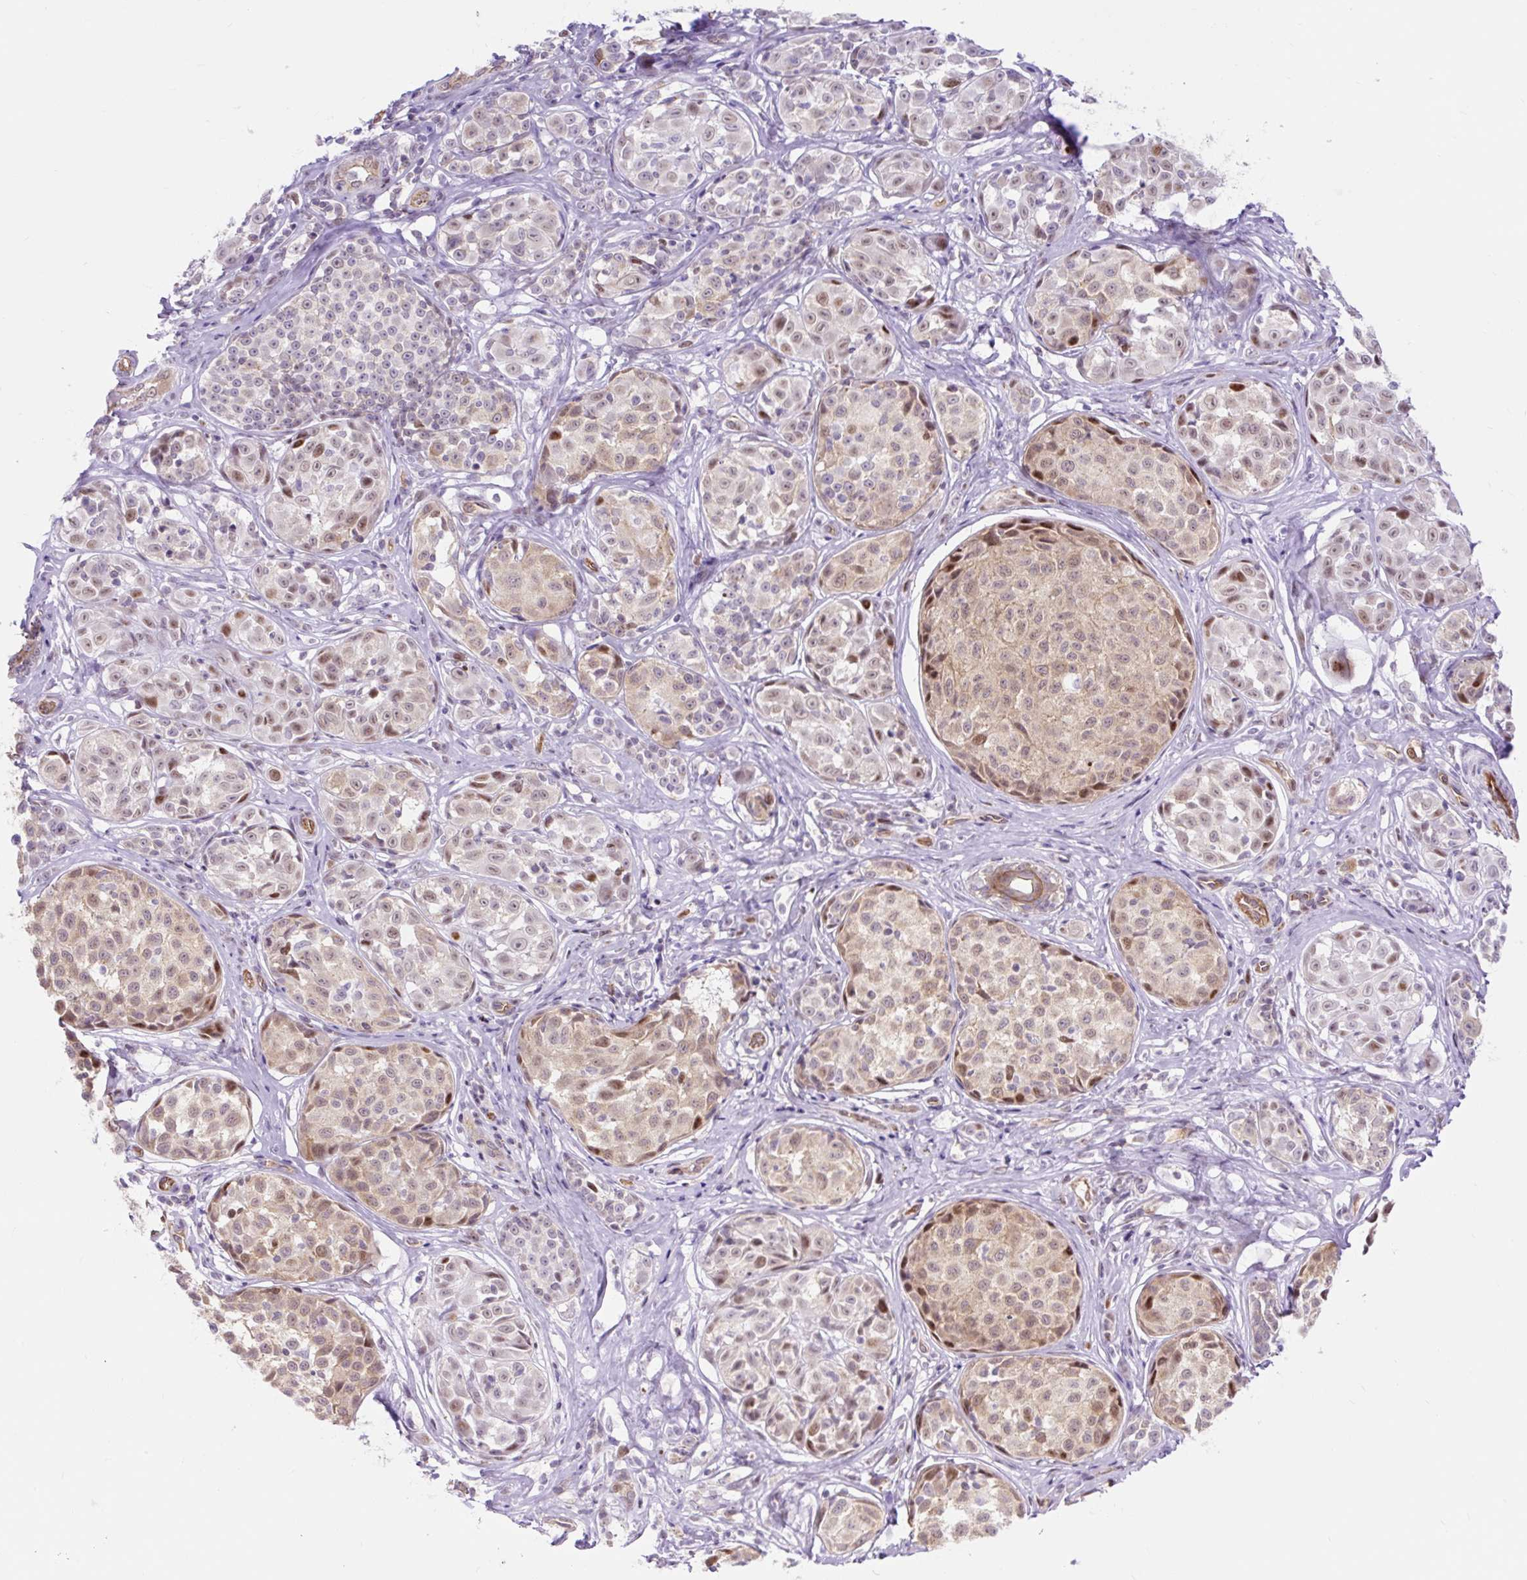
{"staining": {"intensity": "moderate", "quantity": "25%-75%", "location": "nuclear"}, "tissue": "melanoma", "cell_type": "Tumor cells", "image_type": "cancer", "snomed": [{"axis": "morphology", "description": "Malignant melanoma, NOS"}, {"axis": "topography", "description": "Skin"}], "caption": "A histopathology image of human melanoma stained for a protein demonstrates moderate nuclear brown staining in tumor cells.", "gene": "HIP1R", "patient": {"sex": "female", "age": 35}}